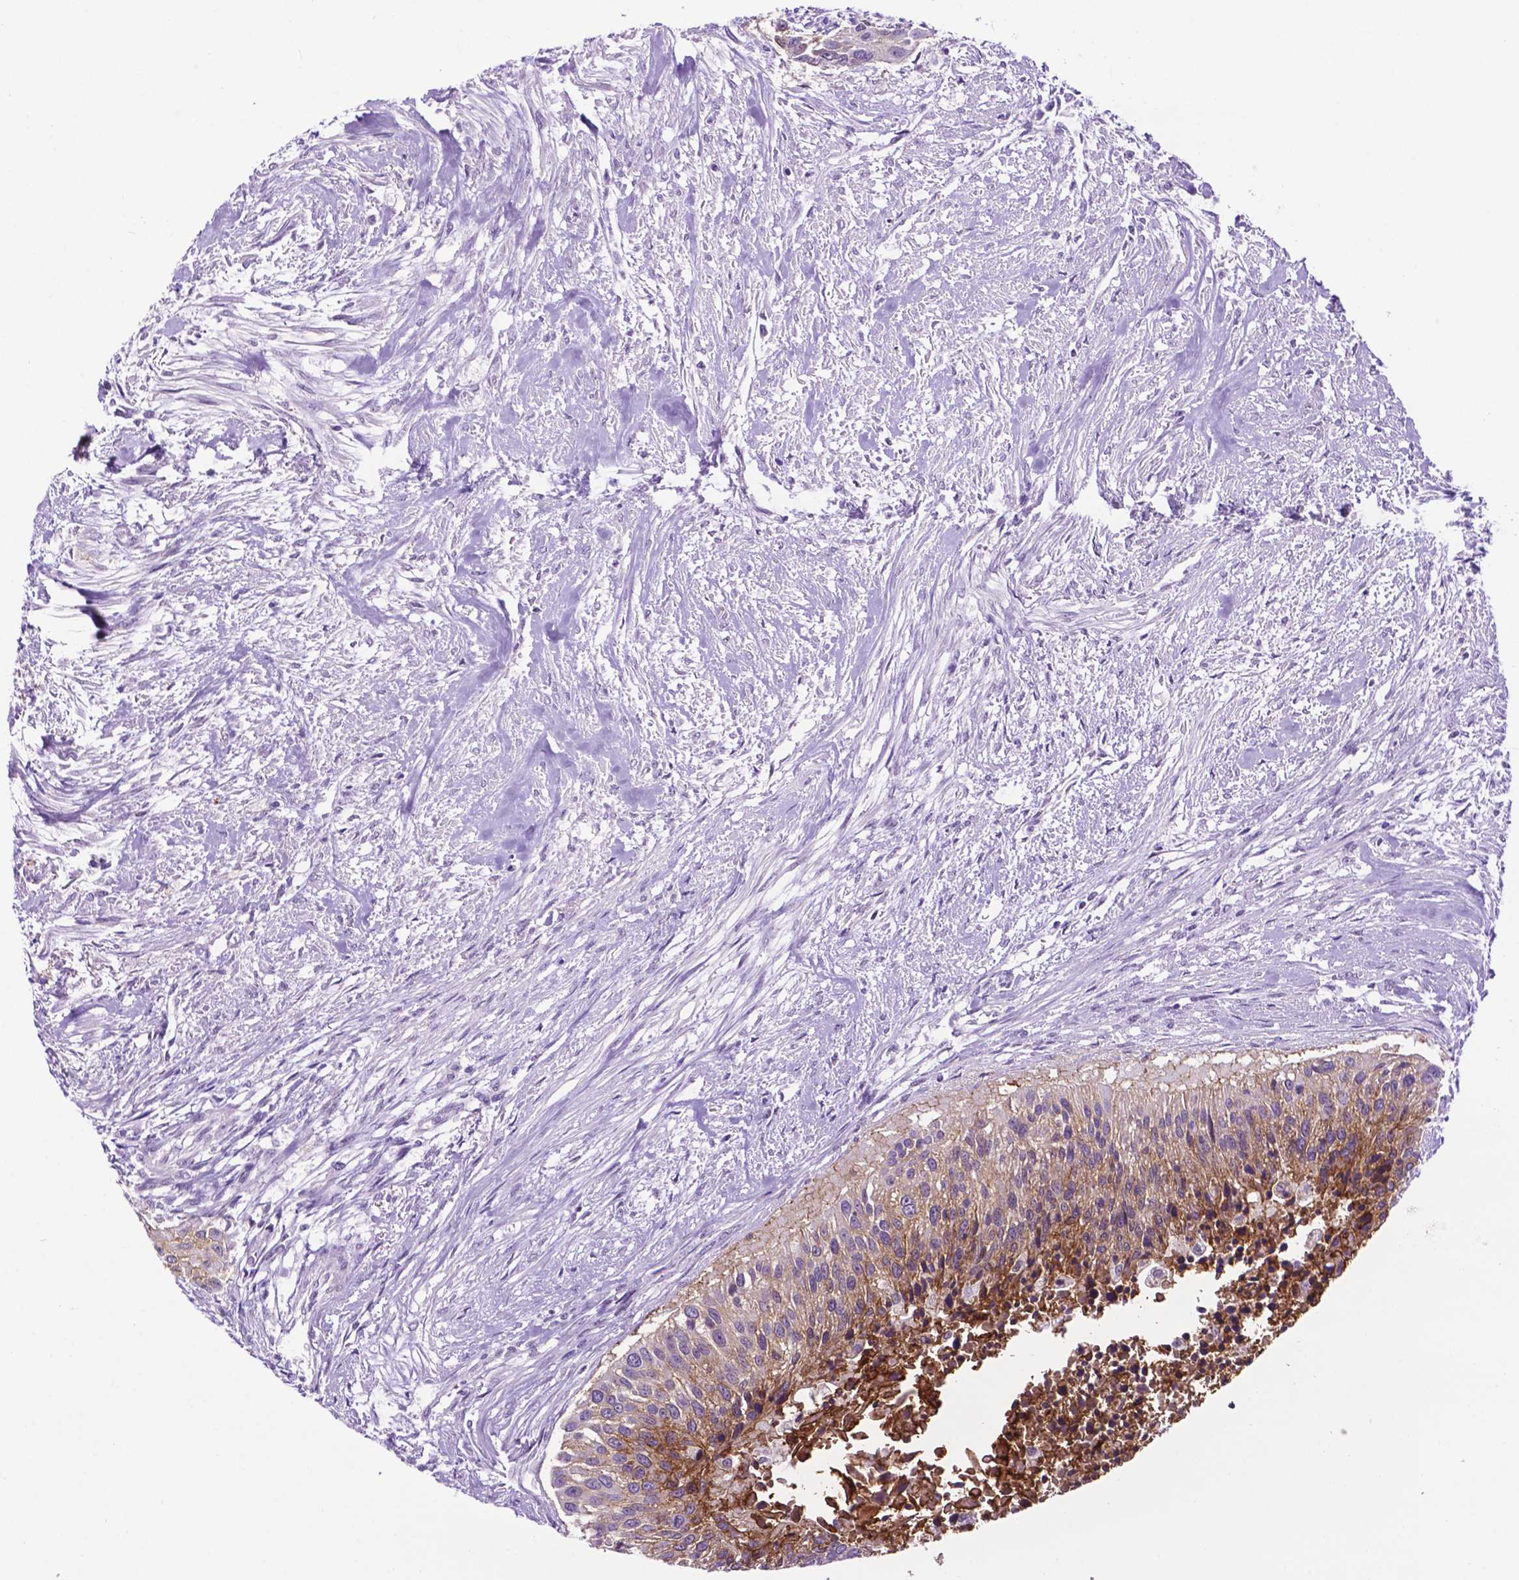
{"staining": {"intensity": "moderate", "quantity": "25%-75%", "location": "cytoplasmic/membranous"}, "tissue": "urothelial cancer", "cell_type": "Tumor cells", "image_type": "cancer", "snomed": [{"axis": "morphology", "description": "Urothelial carcinoma, NOS"}, {"axis": "topography", "description": "Urinary bladder"}], "caption": "An image of human urothelial cancer stained for a protein shows moderate cytoplasmic/membranous brown staining in tumor cells. (DAB (3,3'-diaminobenzidine) = brown stain, brightfield microscopy at high magnification).", "gene": "TACSTD2", "patient": {"sex": "male", "age": 55}}